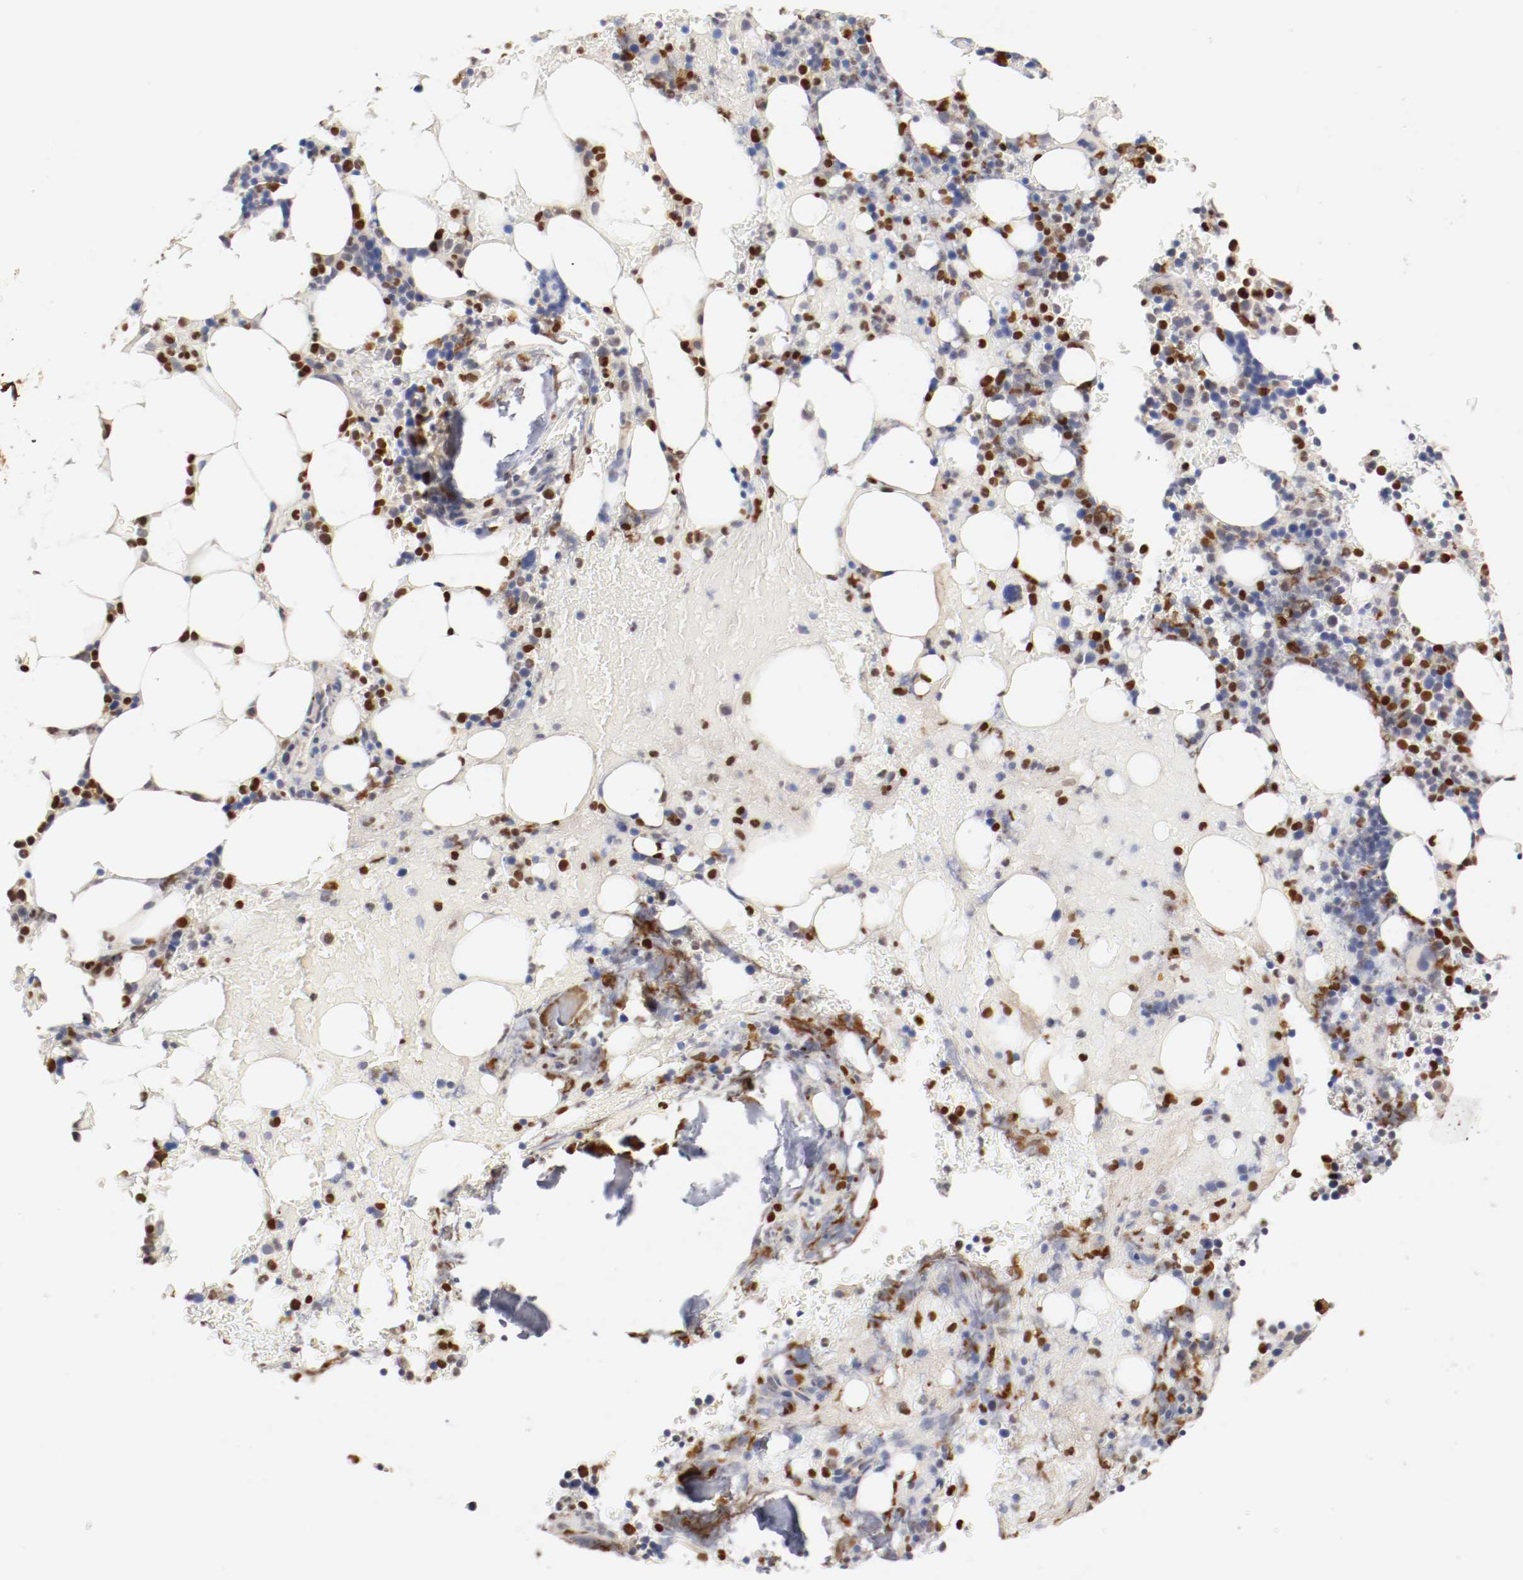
{"staining": {"intensity": "strong", "quantity": "25%-75%", "location": "nuclear"}, "tissue": "bone marrow", "cell_type": "Hematopoietic cells", "image_type": "normal", "snomed": [{"axis": "morphology", "description": "Normal tissue, NOS"}, {"axis": "topography", "description": "Bone marrow"}], "caption": "Bone marrow stained for a protein (brown) reveals strong nuclear positive staining in approximately 25%-75% of hematopoietic cells.", "gene": "CEBPE", "patient": {"sex": "female", "age": 73}}